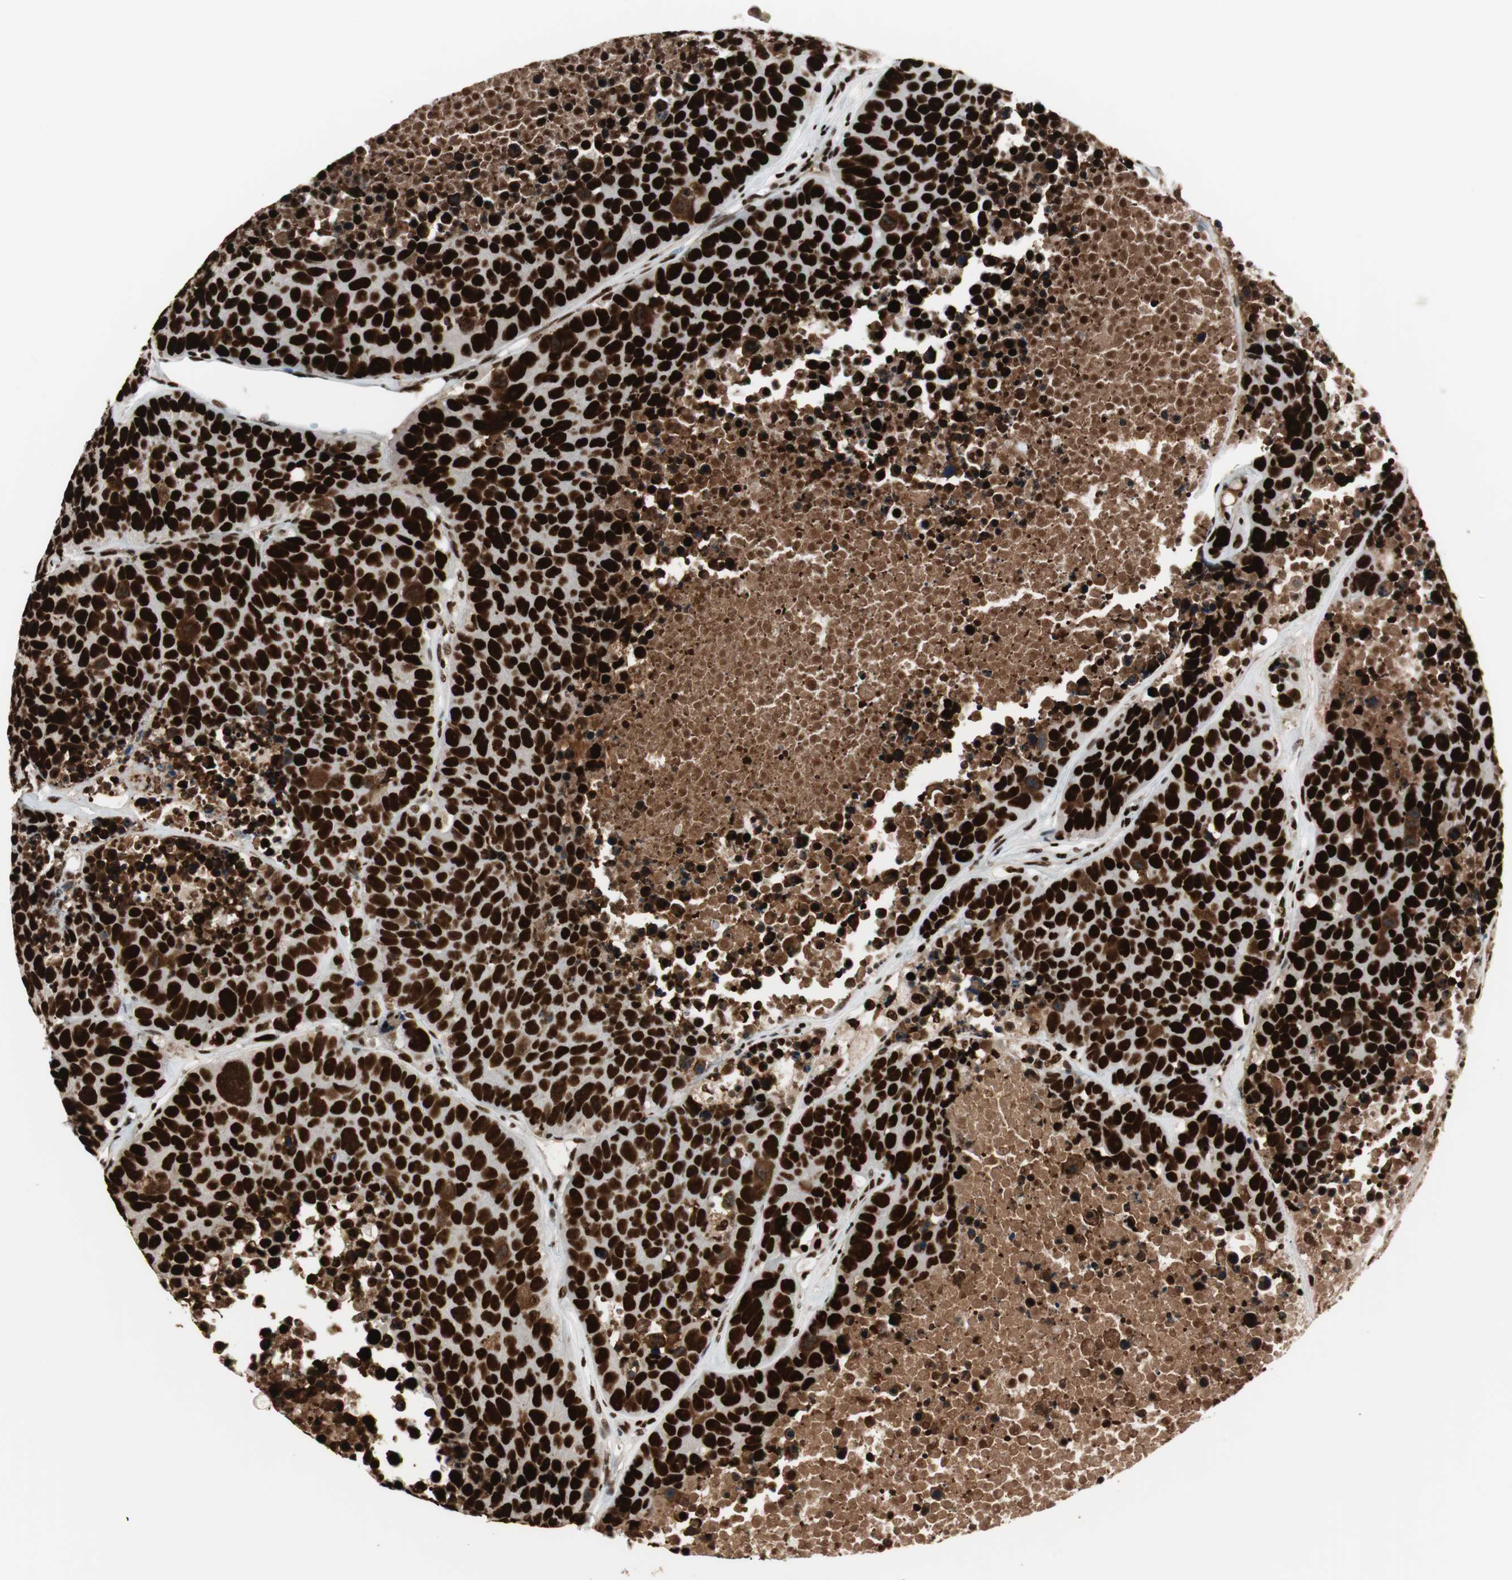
{"staining": {"intensity": "strong", "quantity": ">75%", "location": "nuclear"}, "tissue": "carcinoid", "cell_type": "Tumor cells", "image_type": "cancer", "snomed": [{"axis": "morphology", "description": "Carcinoid, malignant, NOS"}, {"axis": "topography", "description": "Lung"}], "caption": "About >75% of tumor cells in human carcinoid demonstrate strong nuclear protein staining as visualized by brown immunohistochemical staining.", "gene": "PSME3", "patient": {"sex": "male", "age": 60}}